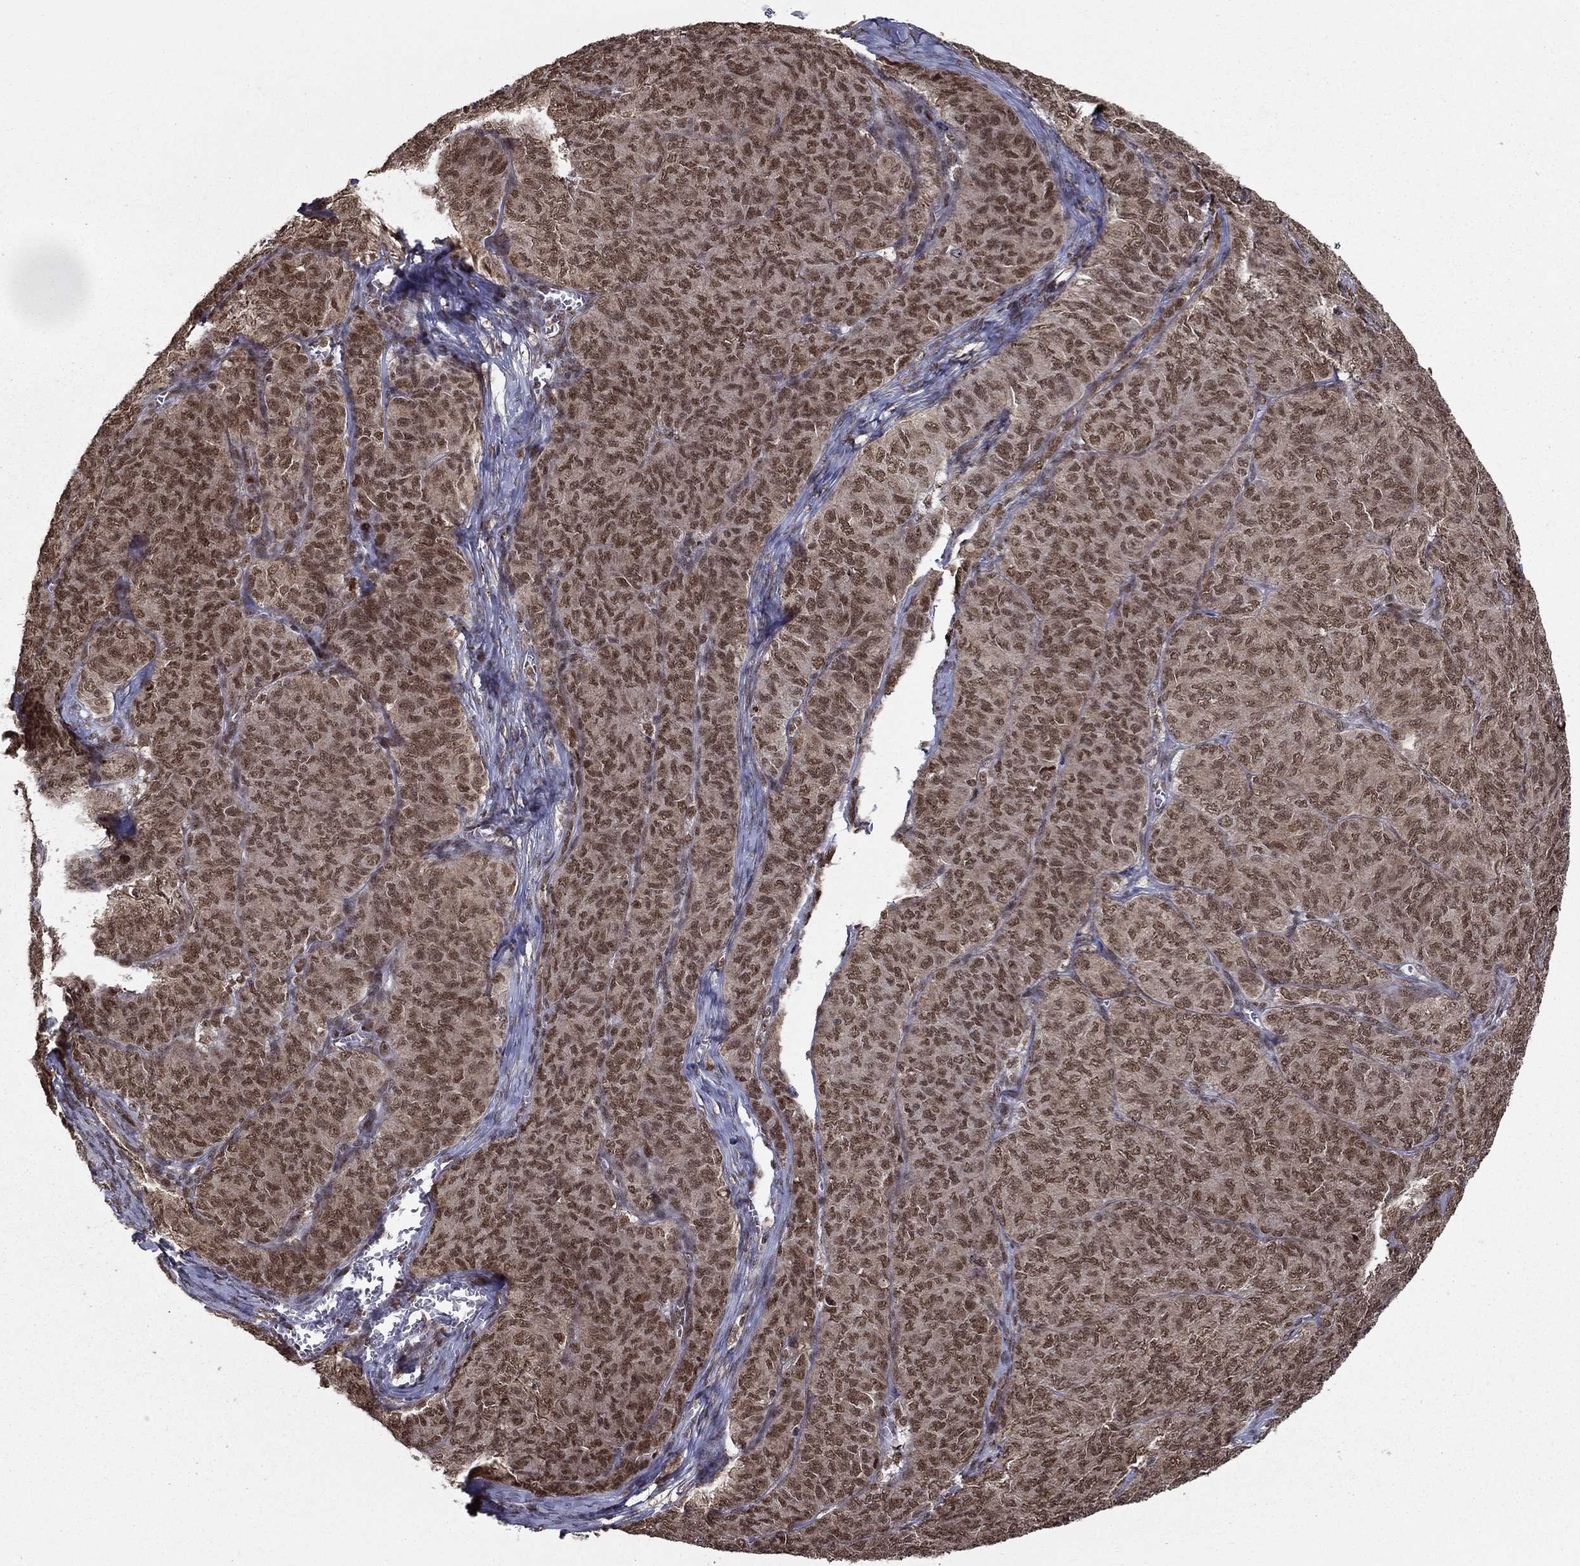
{"staining": {"intensity": "moderate", "quantity": ">75%", "location": "cytoplasmic/membranous,nuclear"}, "tissue": "ovarian cancer", "cell_type": "Tumor cells", "image_type": "cancer", "snomed": [{"axis": "morphology", "description": "Carcinoma, endometroid"}, {"axis": "topography", "description": "Ovary"}], "caption": "Immunohistochemical staining of endometroid carcinoma (ovarian) shows moderate cytoplasmic/membranous and nuclear protein positivity in approximately >75% of tumor cells.", "gene": "CDCA7L", "patient": {"sex": "female", "age": 80}}